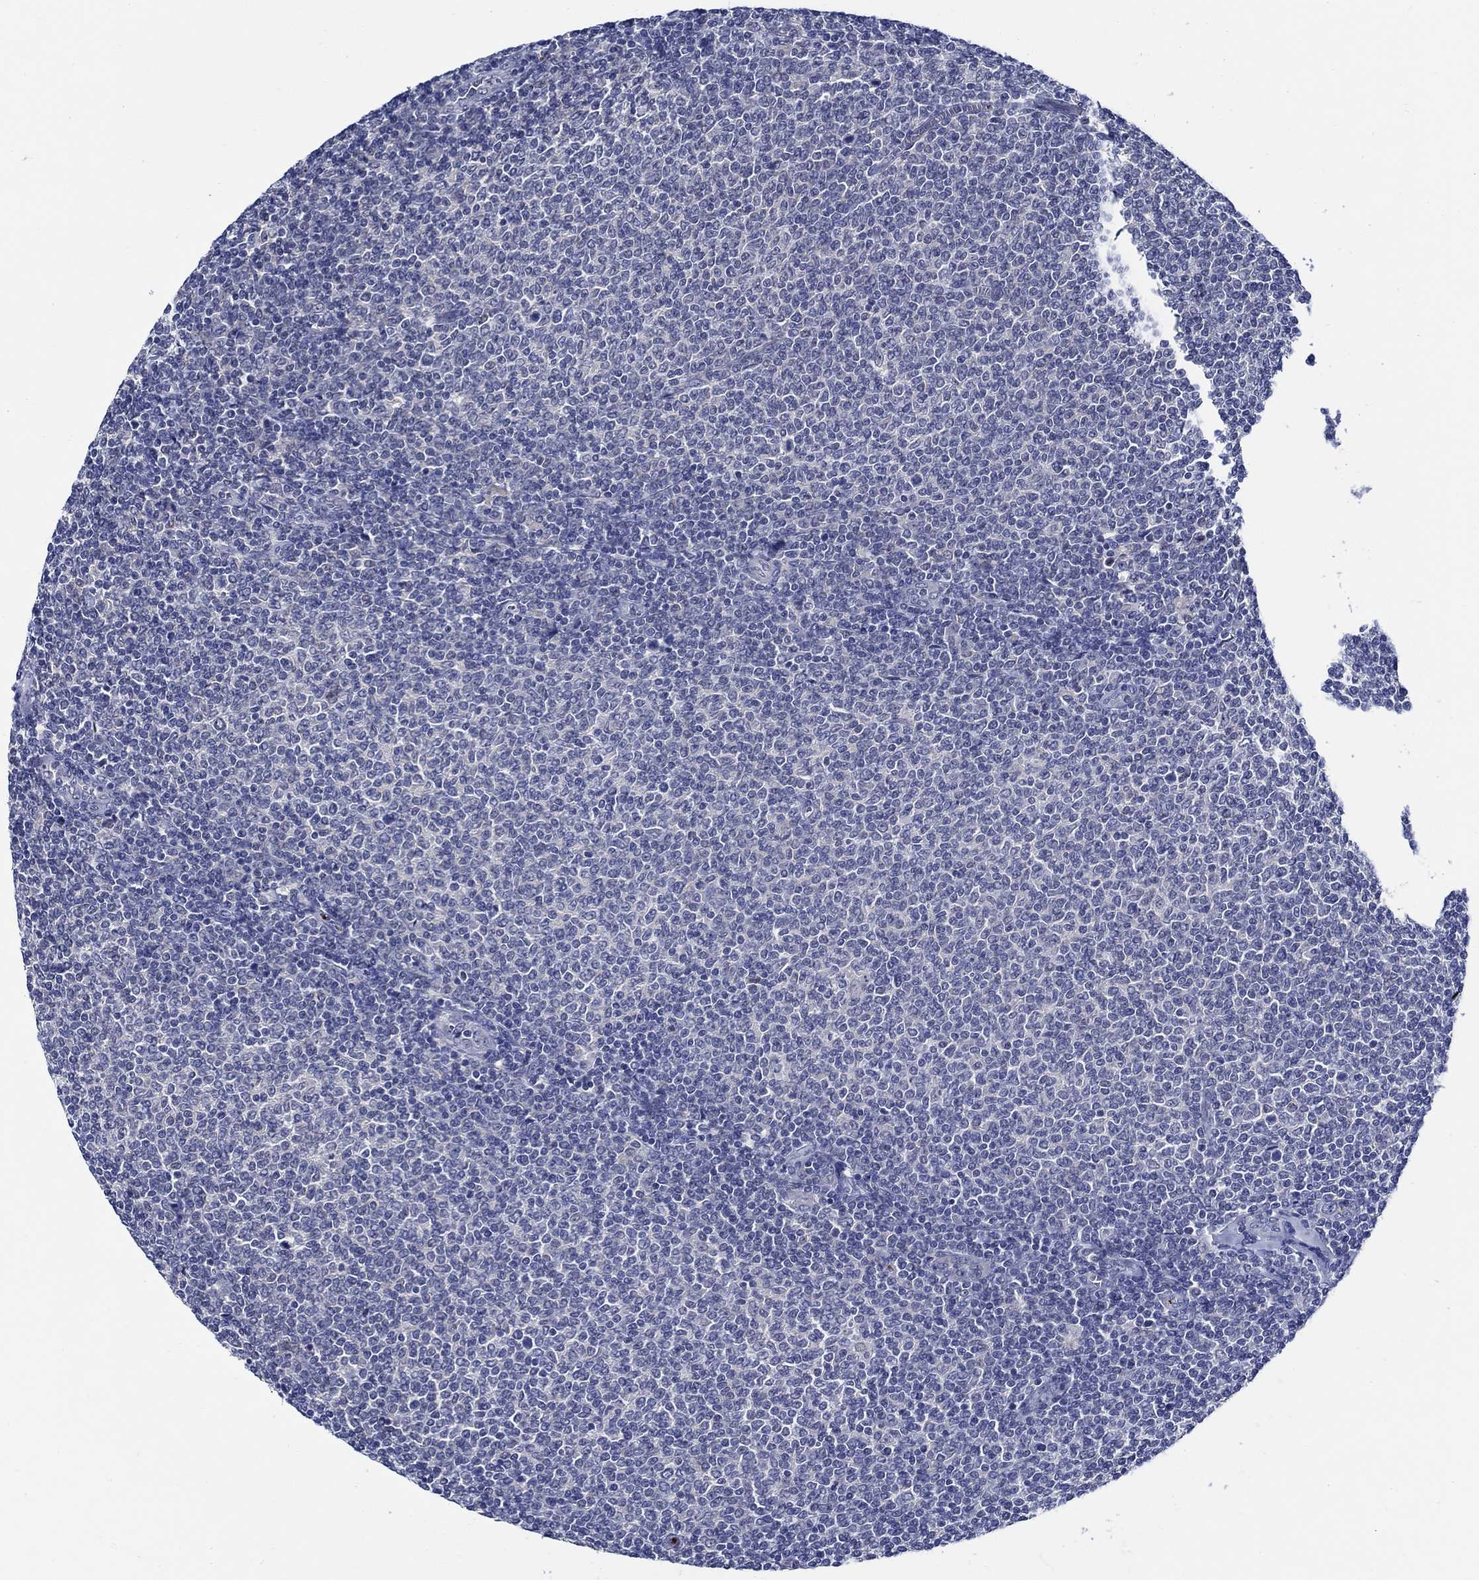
{"staining": {"intensity": "negative", "quantity": "none", "location": "none"}, "tissue": "lymphoma", "cell_type": "Tumor cells", "image_type": "cancer", "snomed": [{"axis": "morphology", "description": "Malignant lymphoma, non-Hodgkin's type, Low grade"}, {"axis": "topography", "description": "Lymph node"}], "caption": "IHC of human malignant lymphoma, non-Hodgkin's type (low-grade) reveals no positivity in tumor cells. The staining was performed using DAB (3,3'-diaminobenzidine) to visualize the protein expression in brown, while the nuclei were stained in blue with hematoxylin (Magnification: 20x).", "gene": "ALOX12", "patient": {"sex": "male", "age": 52}}